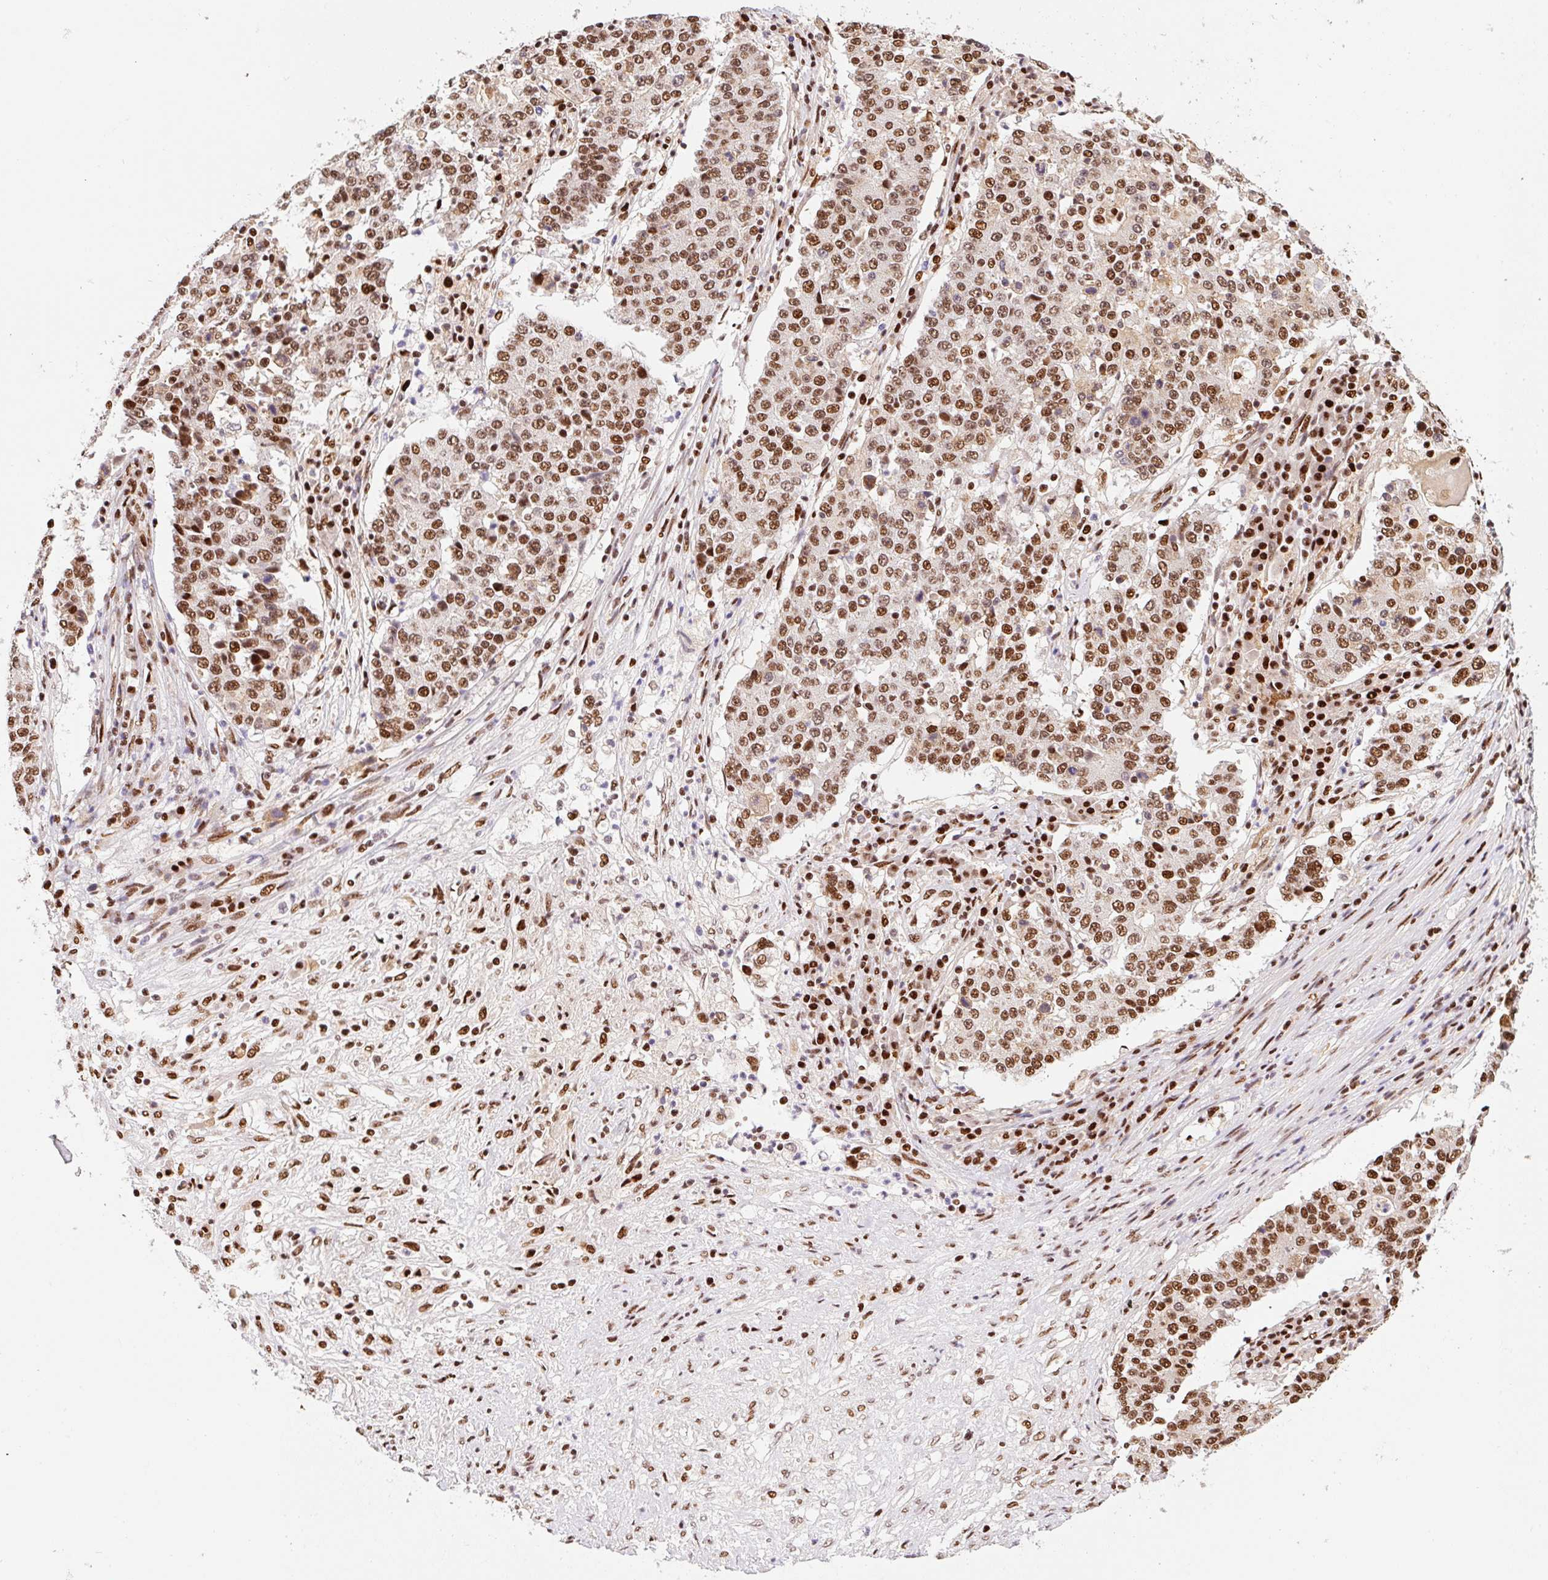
{"staining": {"intensity": "moderate", "quantity": ">75%", "location": "nuclear"}, "tissue": "stomach cancer", "cell_type": "Tumor cells", "image_type": "cancer", "snomed": [{"axis": "morphology", "description": "Adenocarcinoma, NOS"}, {"axis": "topography", "description": "Stomach"}], "caption": "Tumor cells show medium levels of moderate nuclear staining in about >75% of cells in stomach cancer (adenocarcinoma).", "gene": "GPR139", "patient": {"sex": "male", "age": 59}}